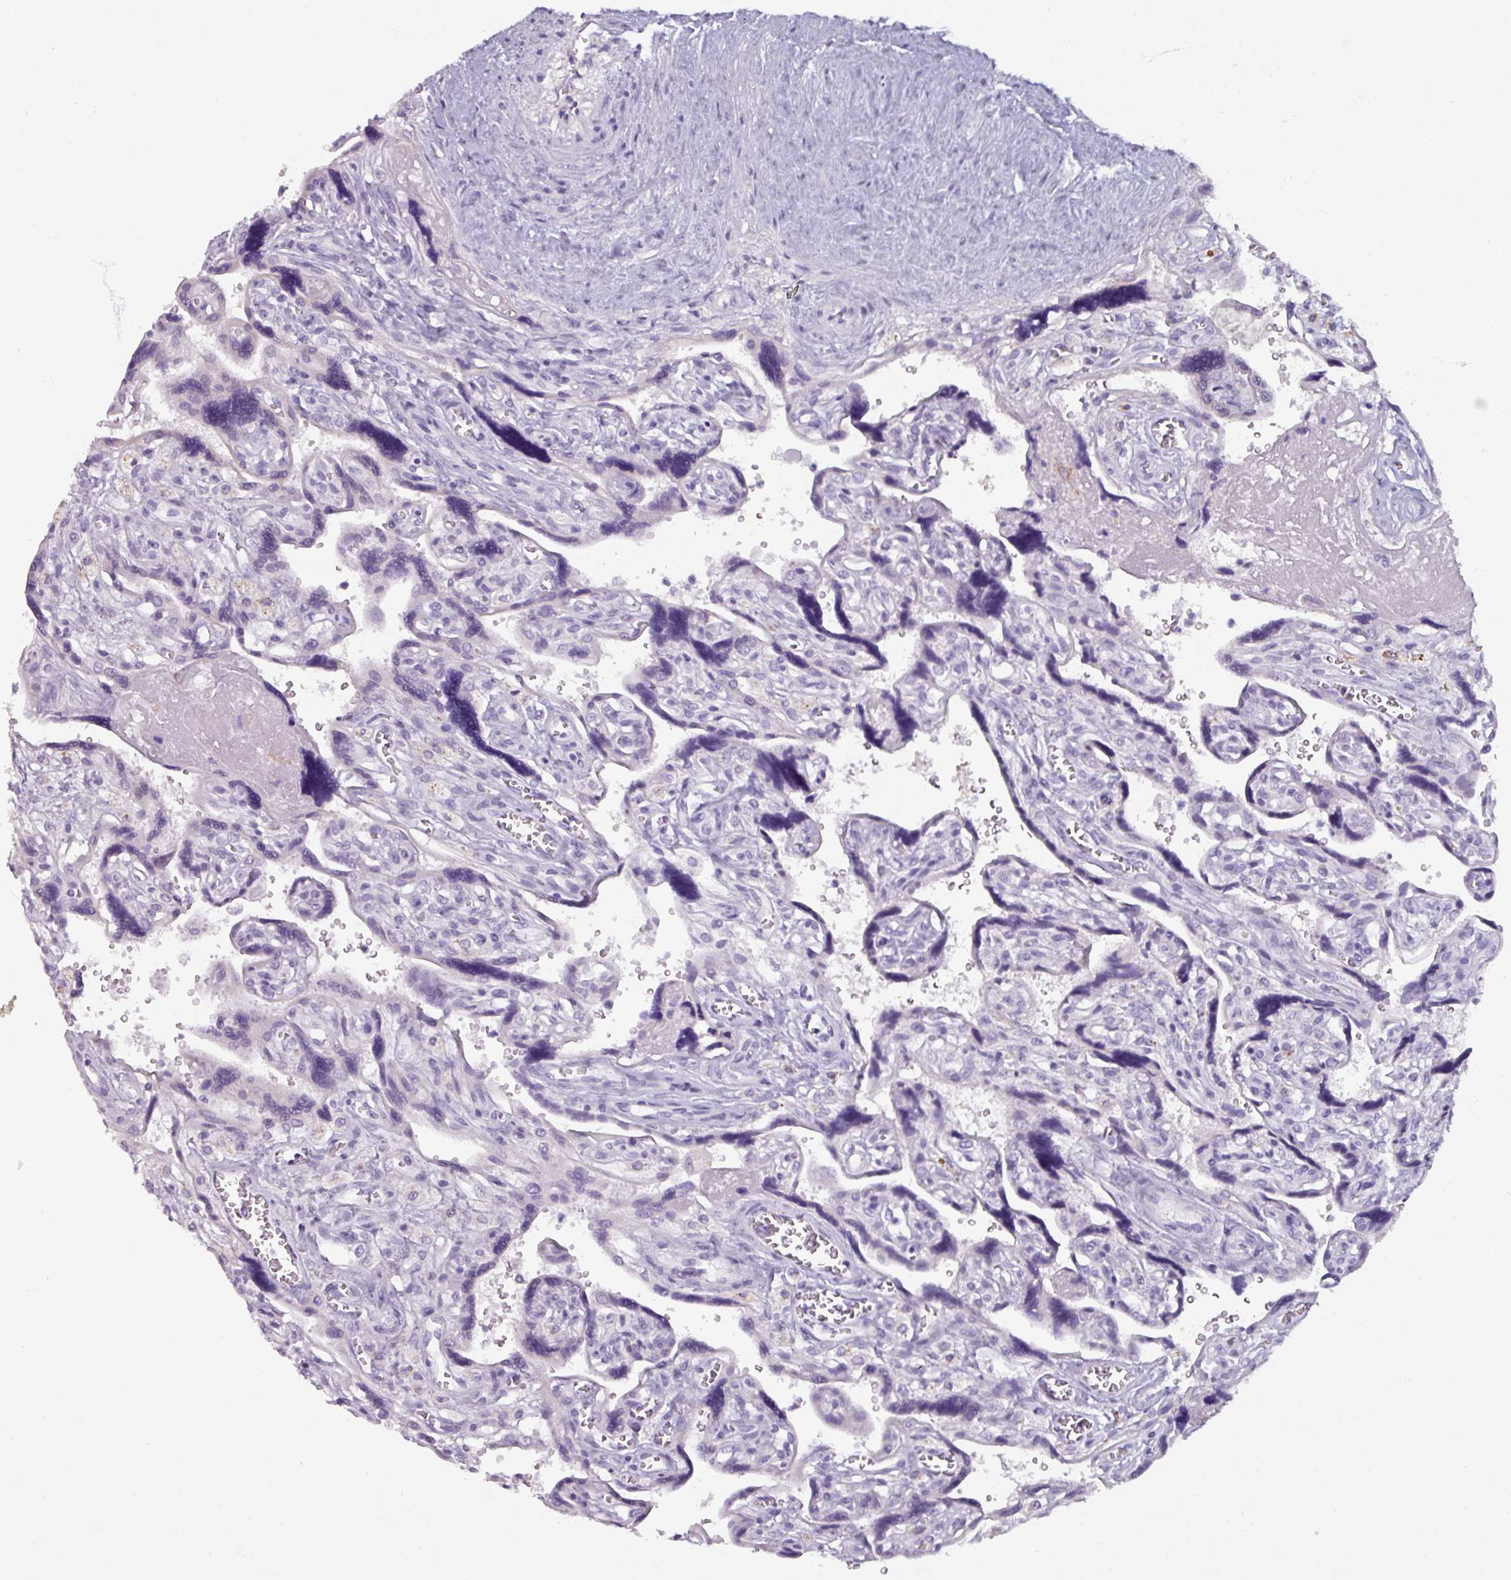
{"staining": {"intensity": "moderate", "quantity": ">75%", "location": "cytoplasmic/membranous"}, "tissue": "placenta", "cell_type": "Decidual cells", "image_type": "normal", "snomed": [{"axis": "morphology", "description": "Normal tissue, NOS"}, {"axis": "topography", "description": "Placenta"}], "caption": "This photomicrograph exhibits IHC staining of normal human placenta, with medium moderate cytoplasmic/membranous staining in approximately >75% of decidual cells.", "gene": "SPESP1", "patient": {"sex": "female", "age": 39}}